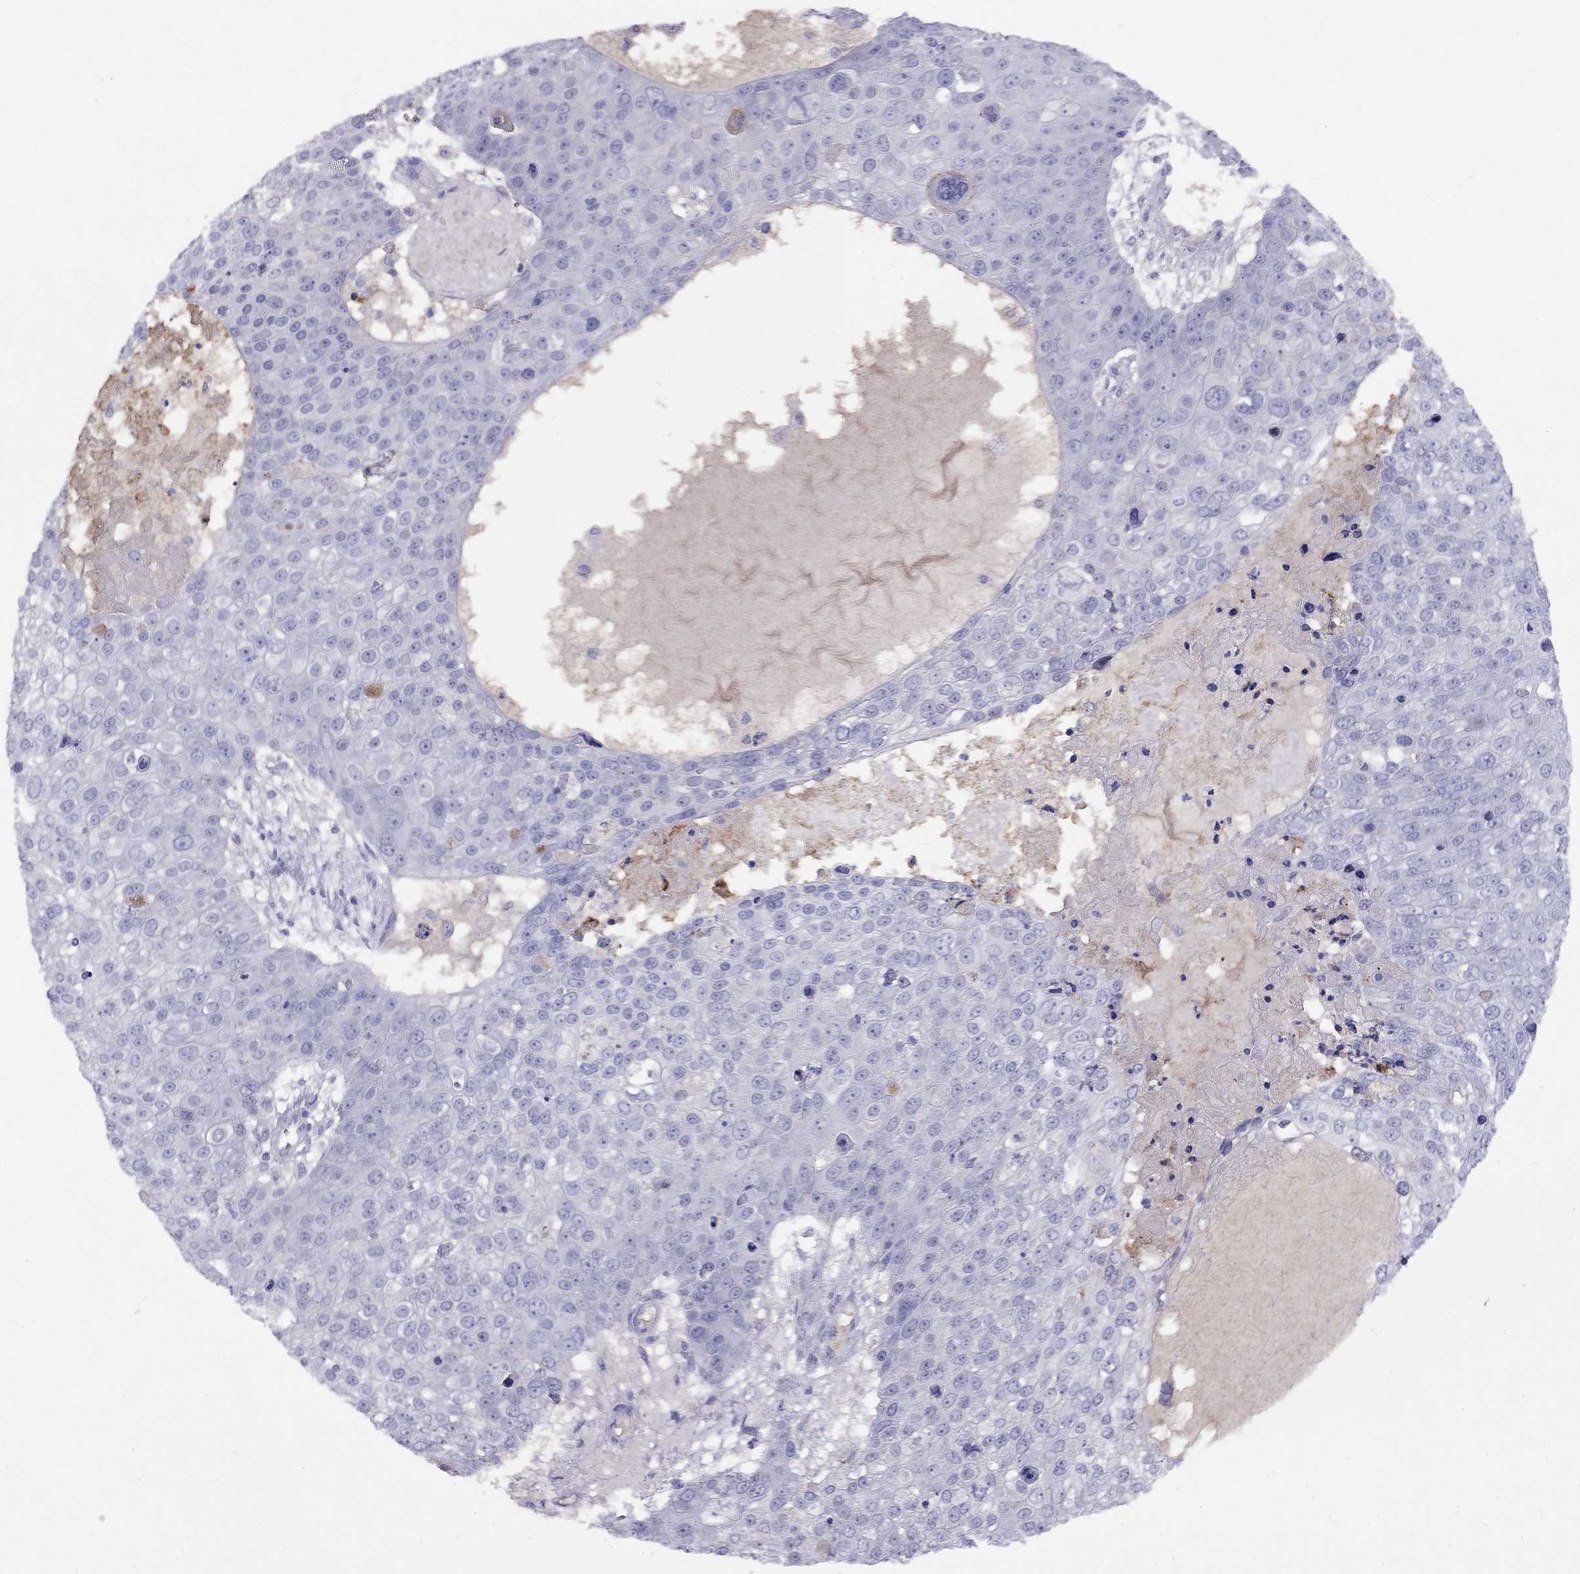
{"staining": {"intensity": "negative", "quantity": "none", "location": "none"}, "tissue": "skin cancer", "cell_type": "Tumor cells", "image_type": "cancer", "snomed": [{"axis": "morphology", "description": "Squamous cell carcinoma, NOS"}, {"axis": "topography", "description": "Skin"}], "caption": "Skin cancer (squamous cell carcinoma) was stained to show a protein in brown. There is no significant expression in tumor cells.", "gene": "RHD", "patient": {"sex": "male", "age": 71}}